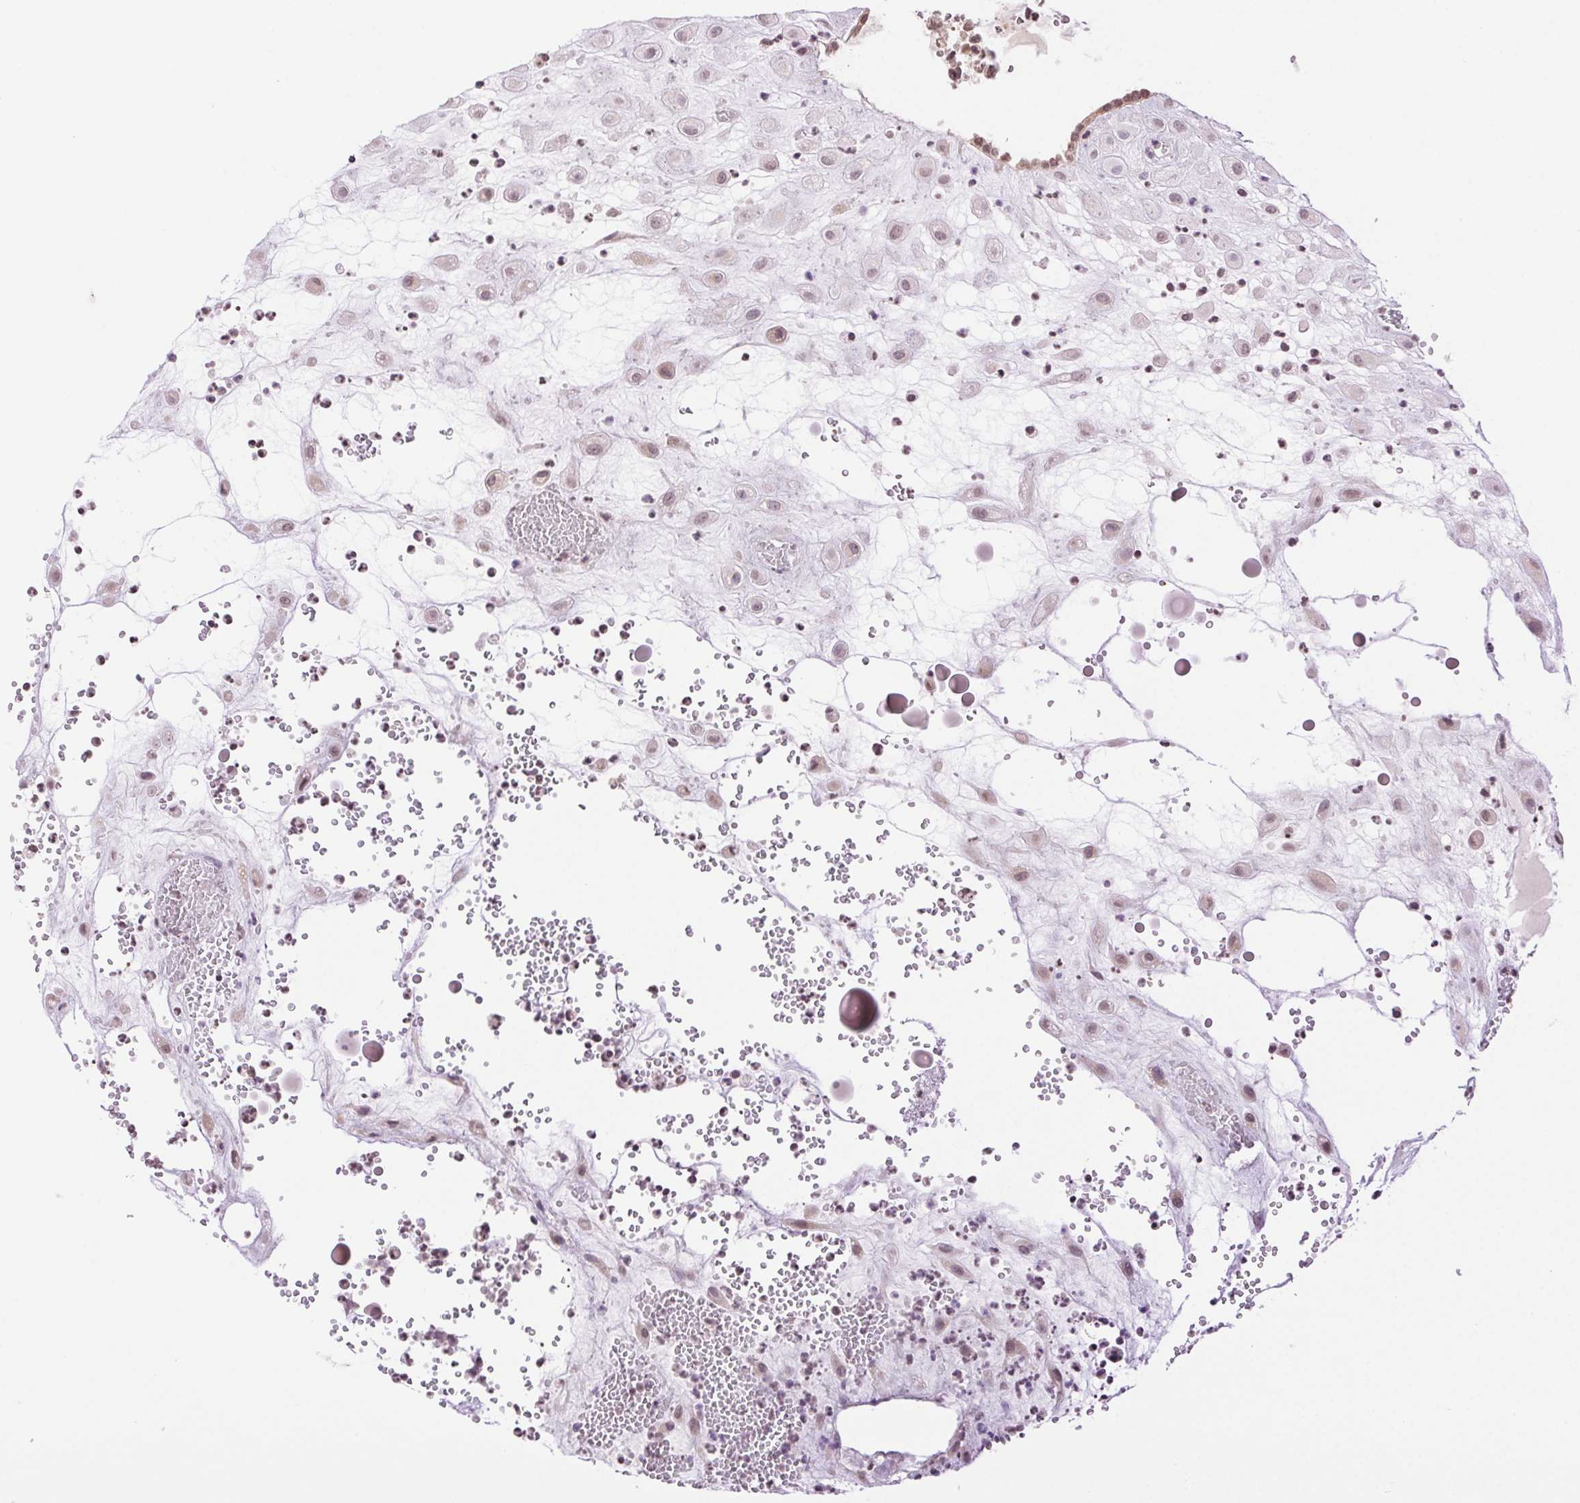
{"staining": {"intensity": "weak", "quantity": "<25%", "location": "nuclear"}, "tissue": "placenta", "cell_type": "Decidual cells", "image_type": "normal", "snomed": [{"axis": "morphology", "description": "Normal tissue, NOS"}, {"axis": "topography", "description": "Placenta"}], "caption": "A high-resolution image shows immunohistochemistry (IHC) staining of normal placenta, which reveals no significant expression in decidual cells.", "gene": "TNNT3", "patient": {"sex": "female", "age": 24}}